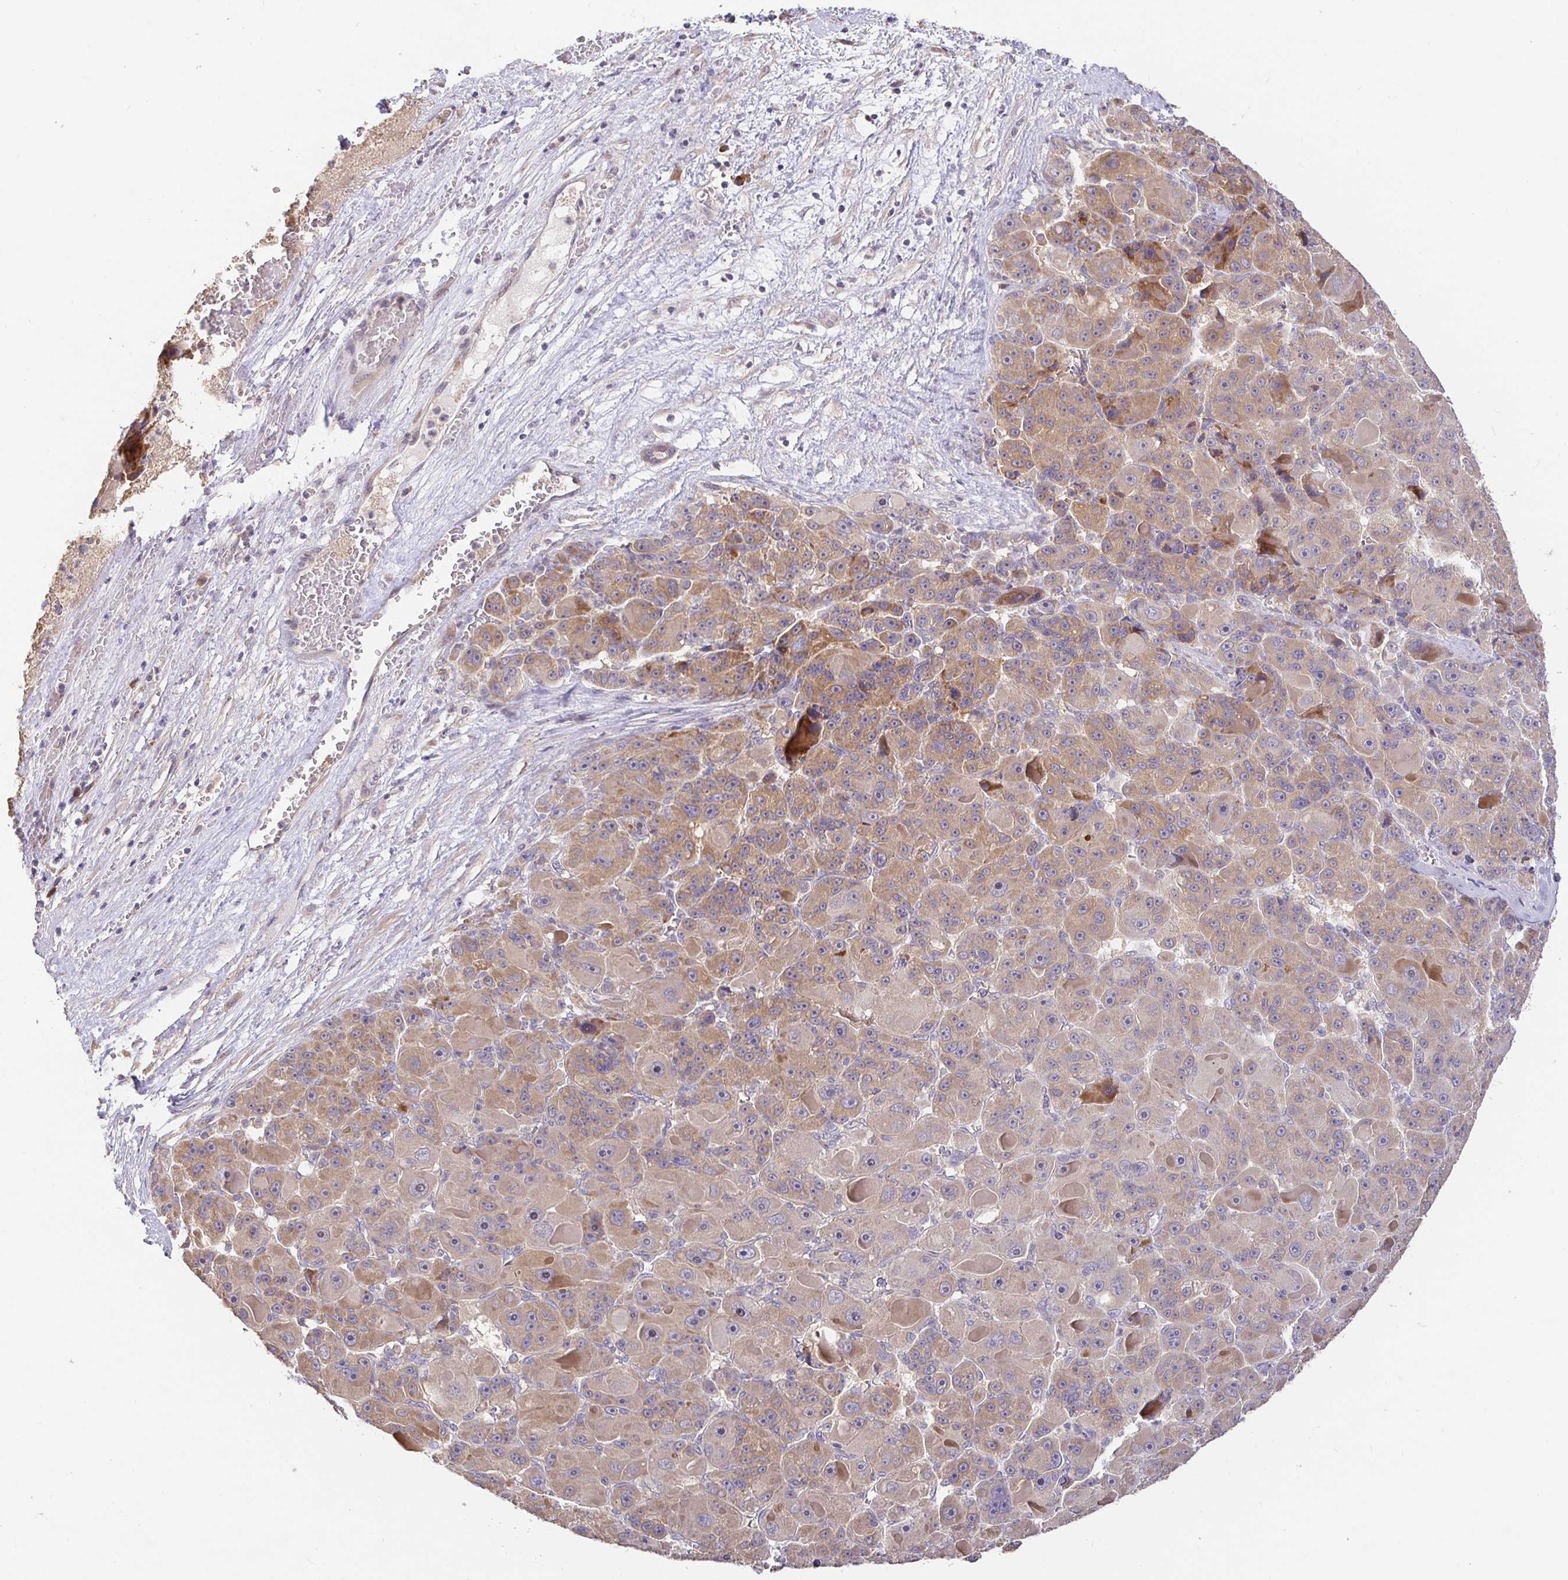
{"staining": {"intensity": "moderate", "quantity": ">75%", "location": "cytoplasmic/membranous"}, "tissue": "liver cancer", "cell_type": "Tumor cells", "image_type": "cancer", "snomed": [{"axis": "morphology", "description": "Carcinoma, Hepatocellular, NOS"}, {"axis": "topography", "description": "Liver"}], "caption": "Liver hepatocellular carcinoma stained with a protein marker exhibits moderate staining in tumor cells.", "gene": "ZDHHC11", "patient": {"sex": "male", "age": 76}}